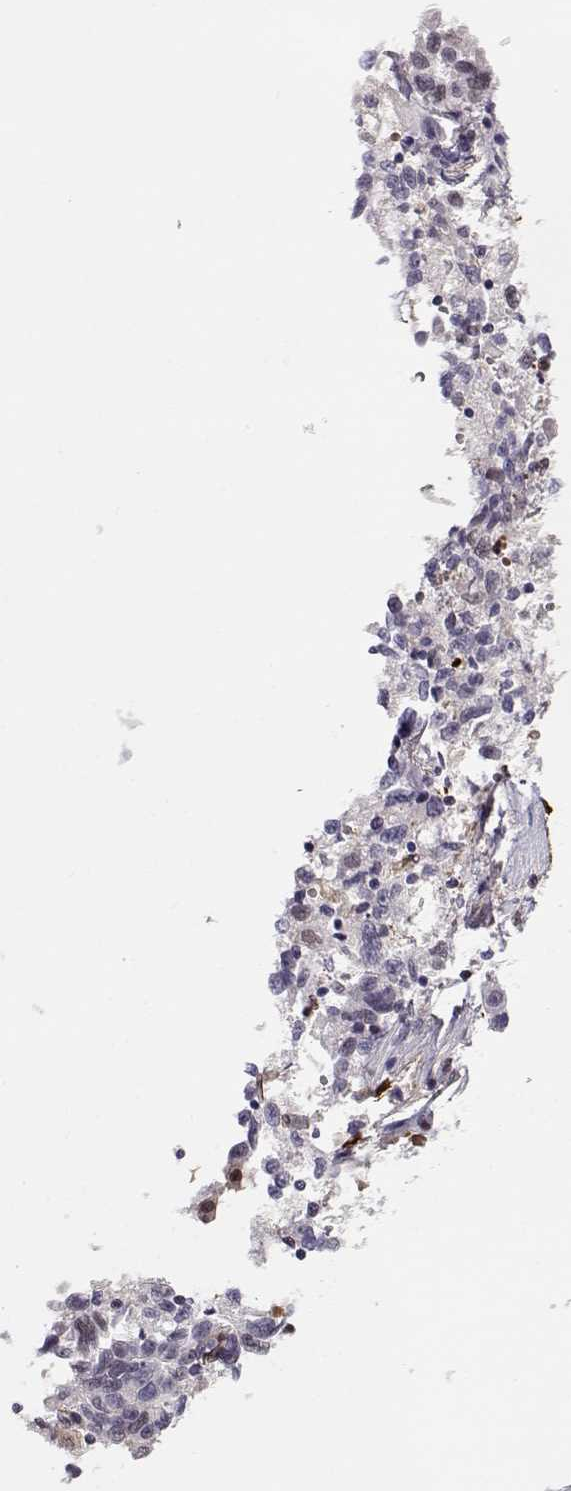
{"staining": {"intensity": "negative", "quantity": "none", "location": "none"}, "tissue": "liver cancer", "cell_type": "Tumor cells", "image_type": "cancer", "snomed": [{"axis": "morphology", "description": "Adenocarcinoma, NOS"}, {"axis": "morphology", "description": "Cholangiocarcinoma"}, {"axis": "topography", "description": "Liver"}], "caption": "Tumor cells show no significant expression in liver cancer (cholangiocarcinoma). Nuclei are stained in blue.", "gene": "PNP", "patient": {"sex": "male", "age": 64}}